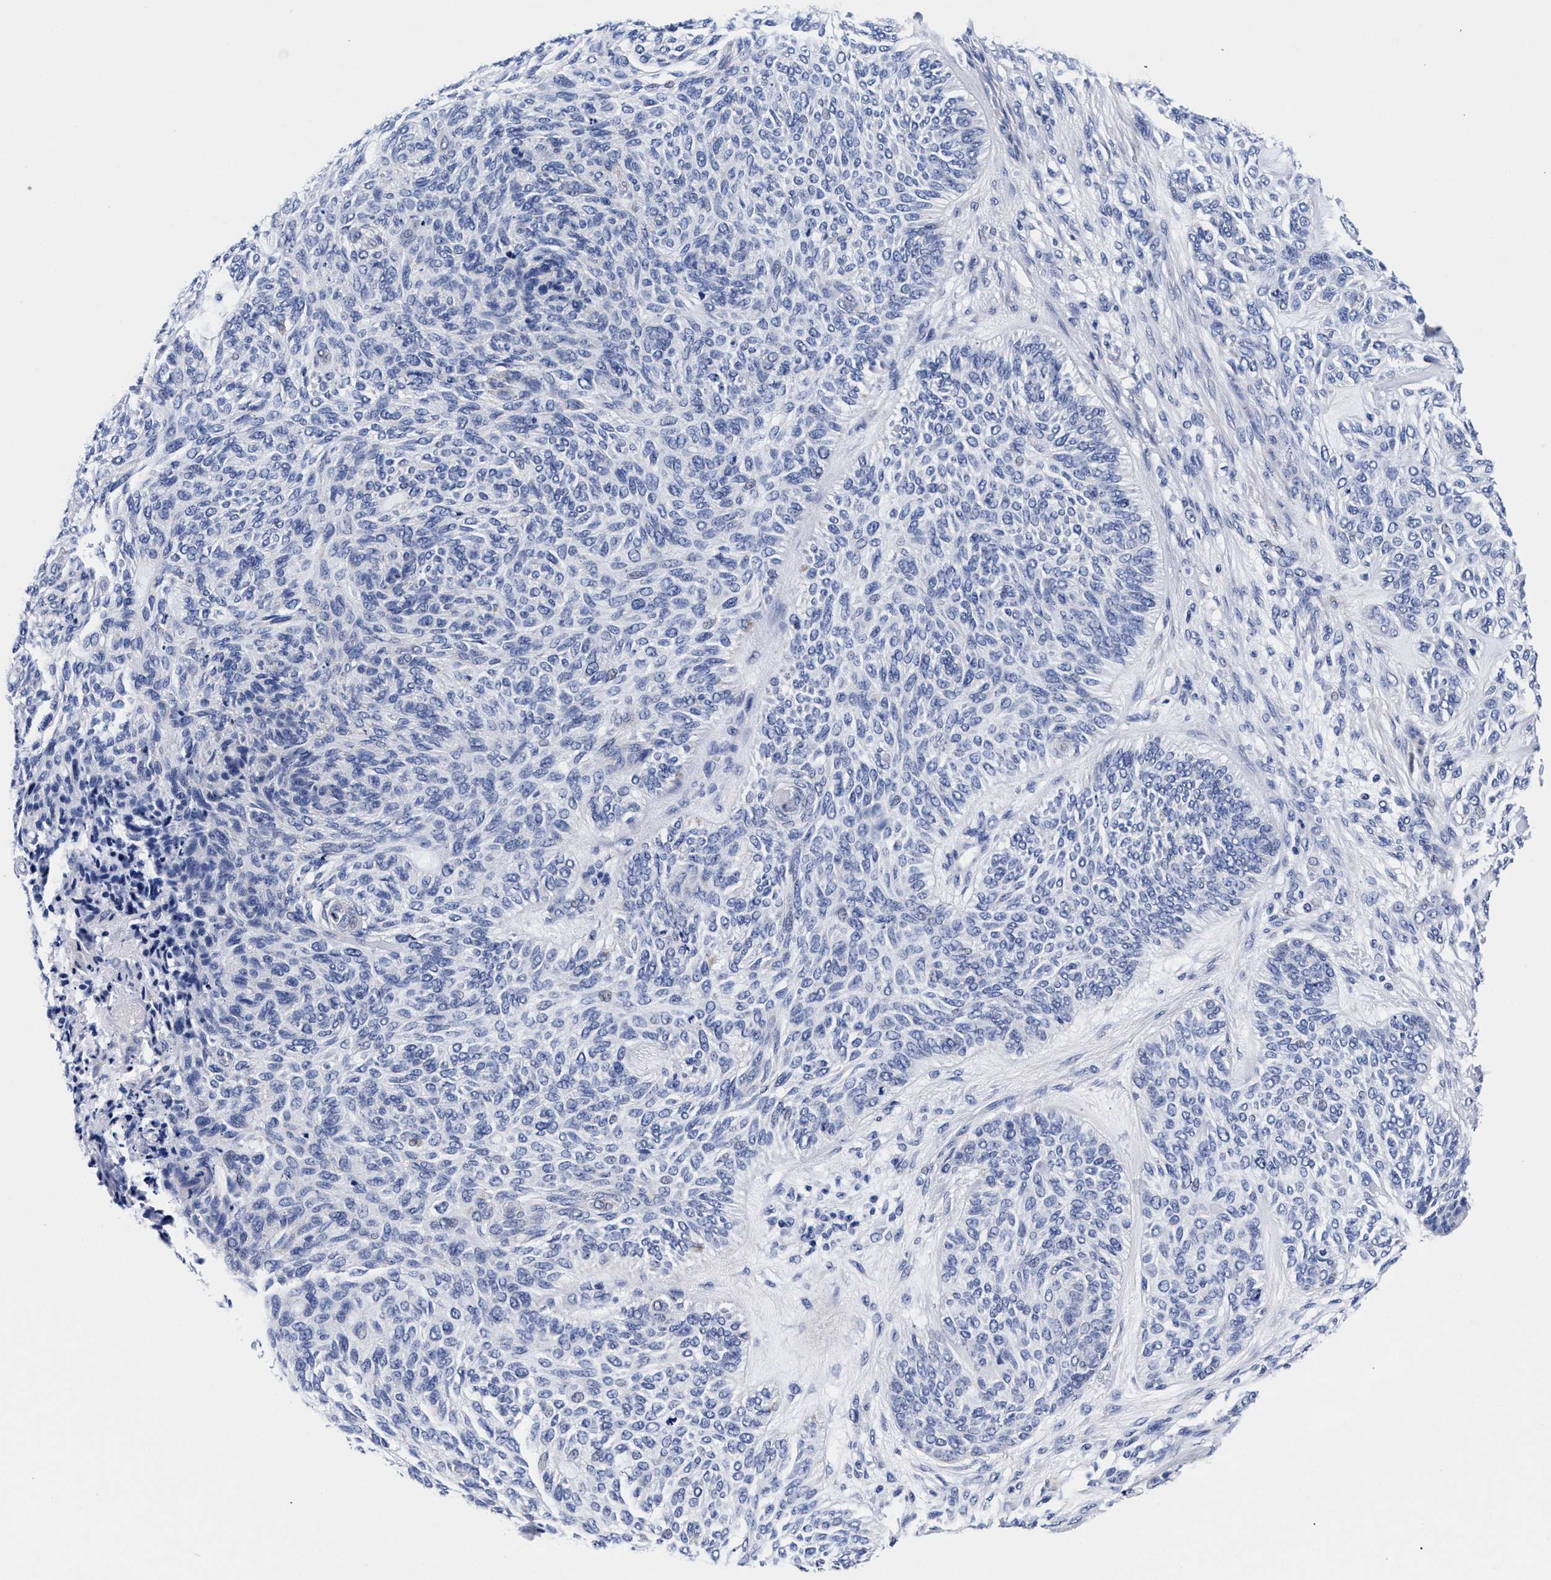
{"staining": {"intensity": "negative", "quantity": "none", "location": "none"}, "tissue": "skin cancer", "cell_type": "Tumor cells", "image_type": "cancer", "snomed": [{"axis": "morphology", "description": "Basal cell carcinoma"}, {"axis": "topography", "description": "Skin"}], "caption": "DAB (3,3'-diaminobenzidine) immunohistochemical staining of human skin cancer demonstrates no significant staining in tumor cells.", "gene": "RAB3B", "patient": {"sex": "male", "age": 55}}